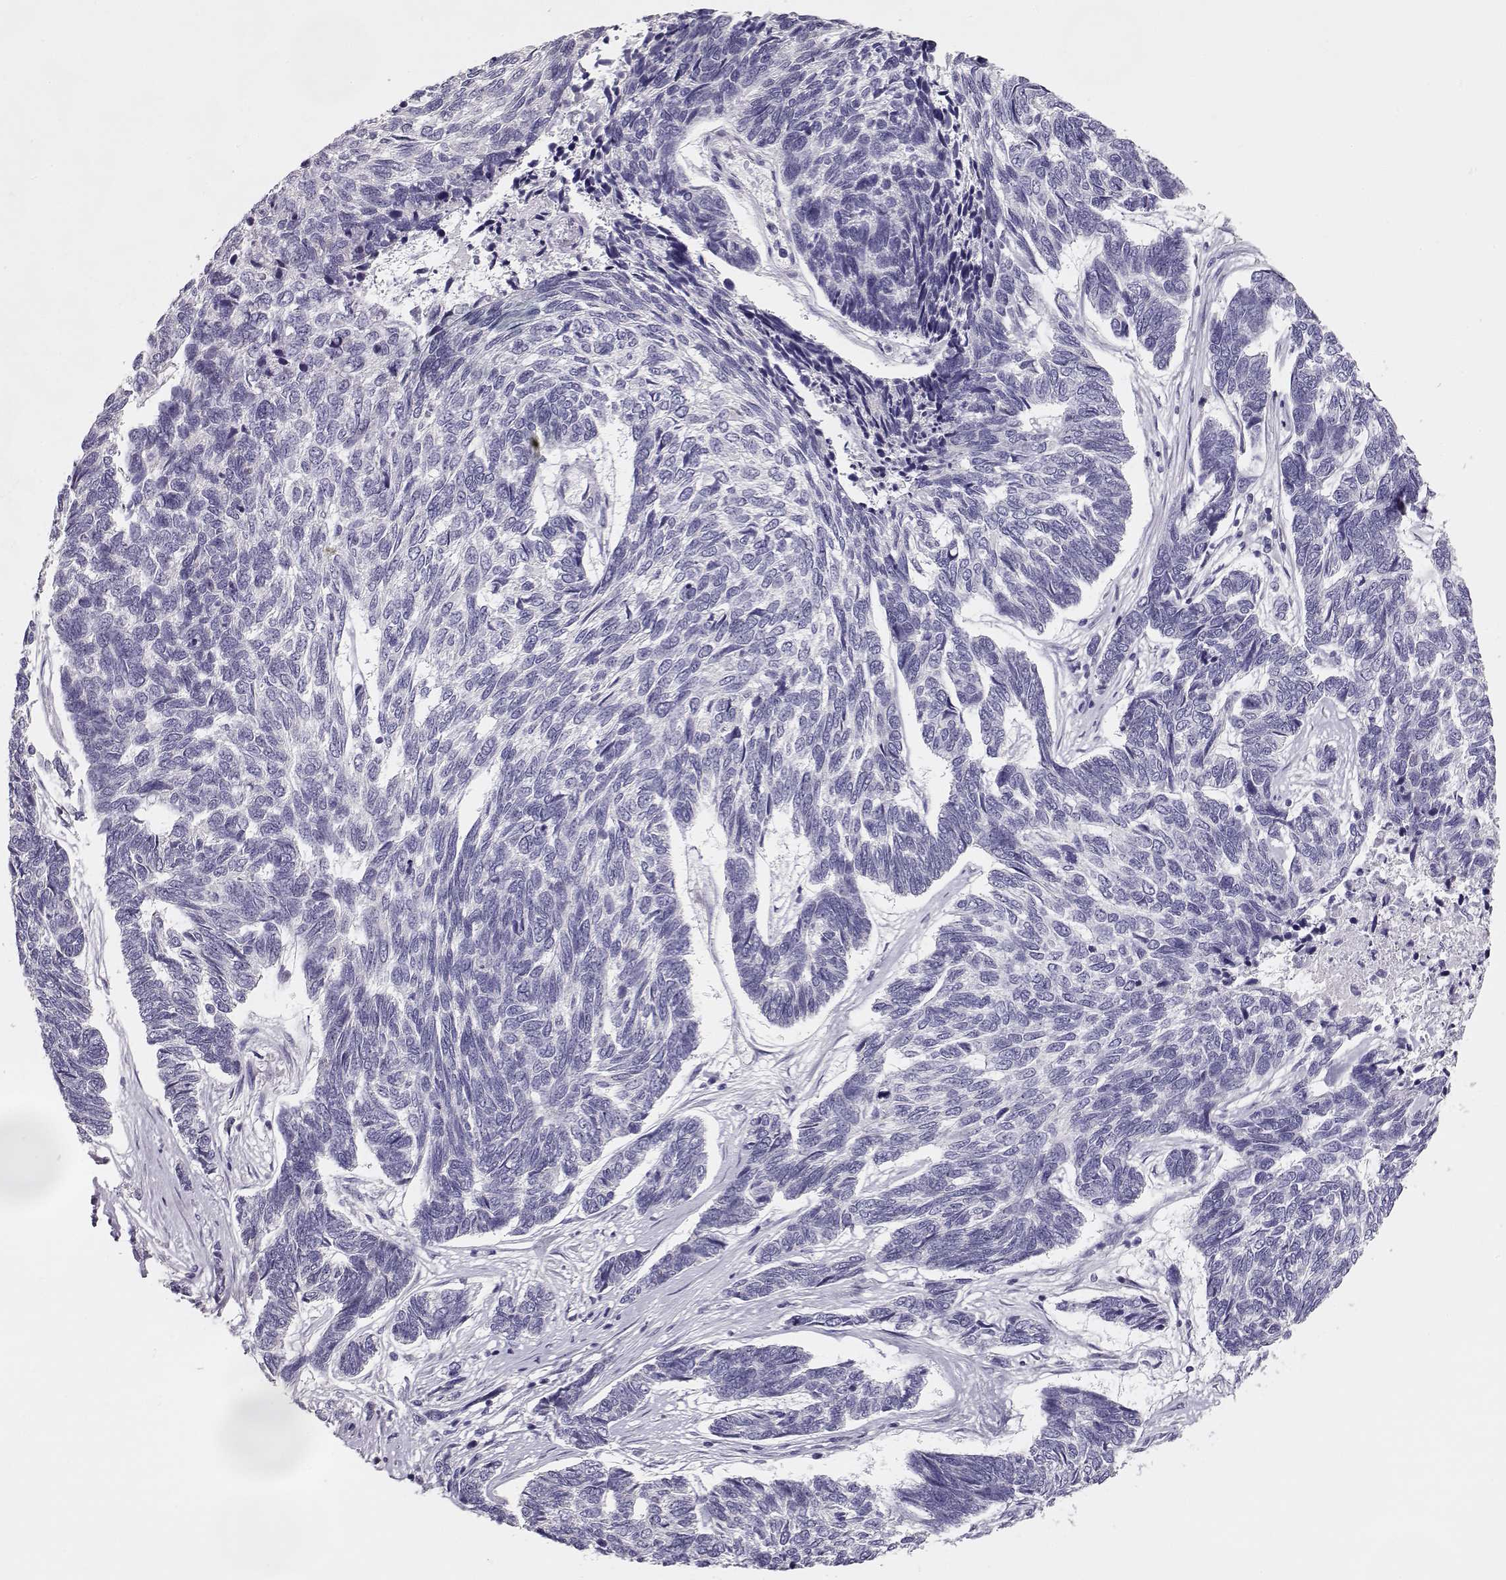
{"staining": {"intensity": "negative", "quantity": "none", "location": "none"}, "tissue": "skin cancer", "cell_type": "Tumor cells", "image_type": "cancer", "snomed": [{"axis": "morphology", "description": "Basal cell carcinoma"}, {"axis": "topography", "description": "Skin"}], "caption": "Histopathology image shows no protein expression in tumor cells of skin basal cell carcinoma tissue.", "gene": "GLIPR1L2", "patient": {"sex": "female", "age": 65}}